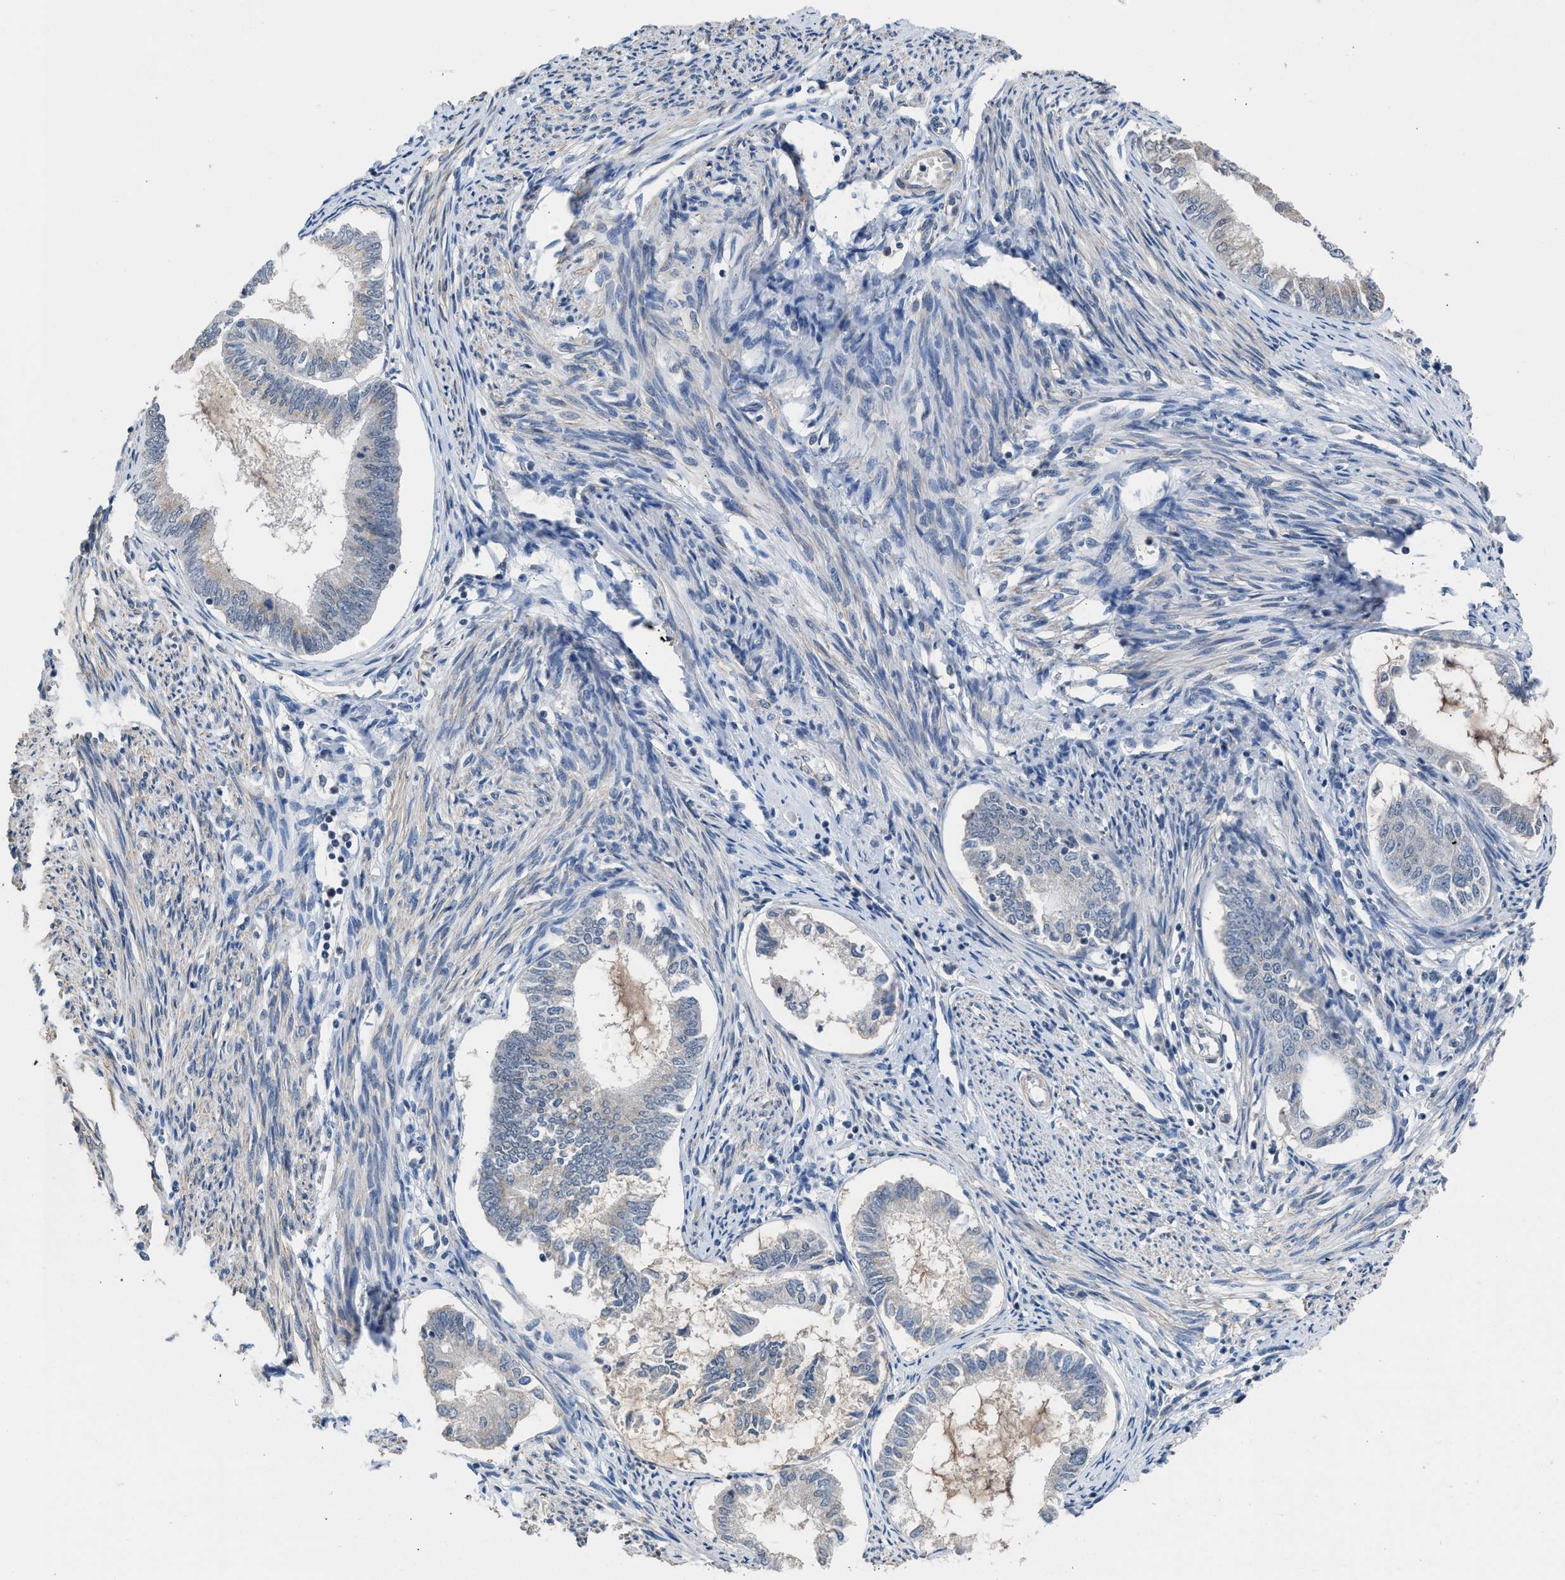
{"staining": {"intensity": "negative", "quantity": "none", "location": "none"}, "tissue": "endometrial cancer", "cell_type": "Tumor cells", "image_type": "cancer", "snomed": [{"axis": "morphology", "description": "Adenocarcinoma, NOS"}, {"axis": "topography", "description": "Endometrium"}], "caption": "An image of human endometrial cancer (adenocarcinoma) is negative for staining in tumor cells.", "gene": "TERF2IP", "patient": {"sex": "female", "age": 86}}